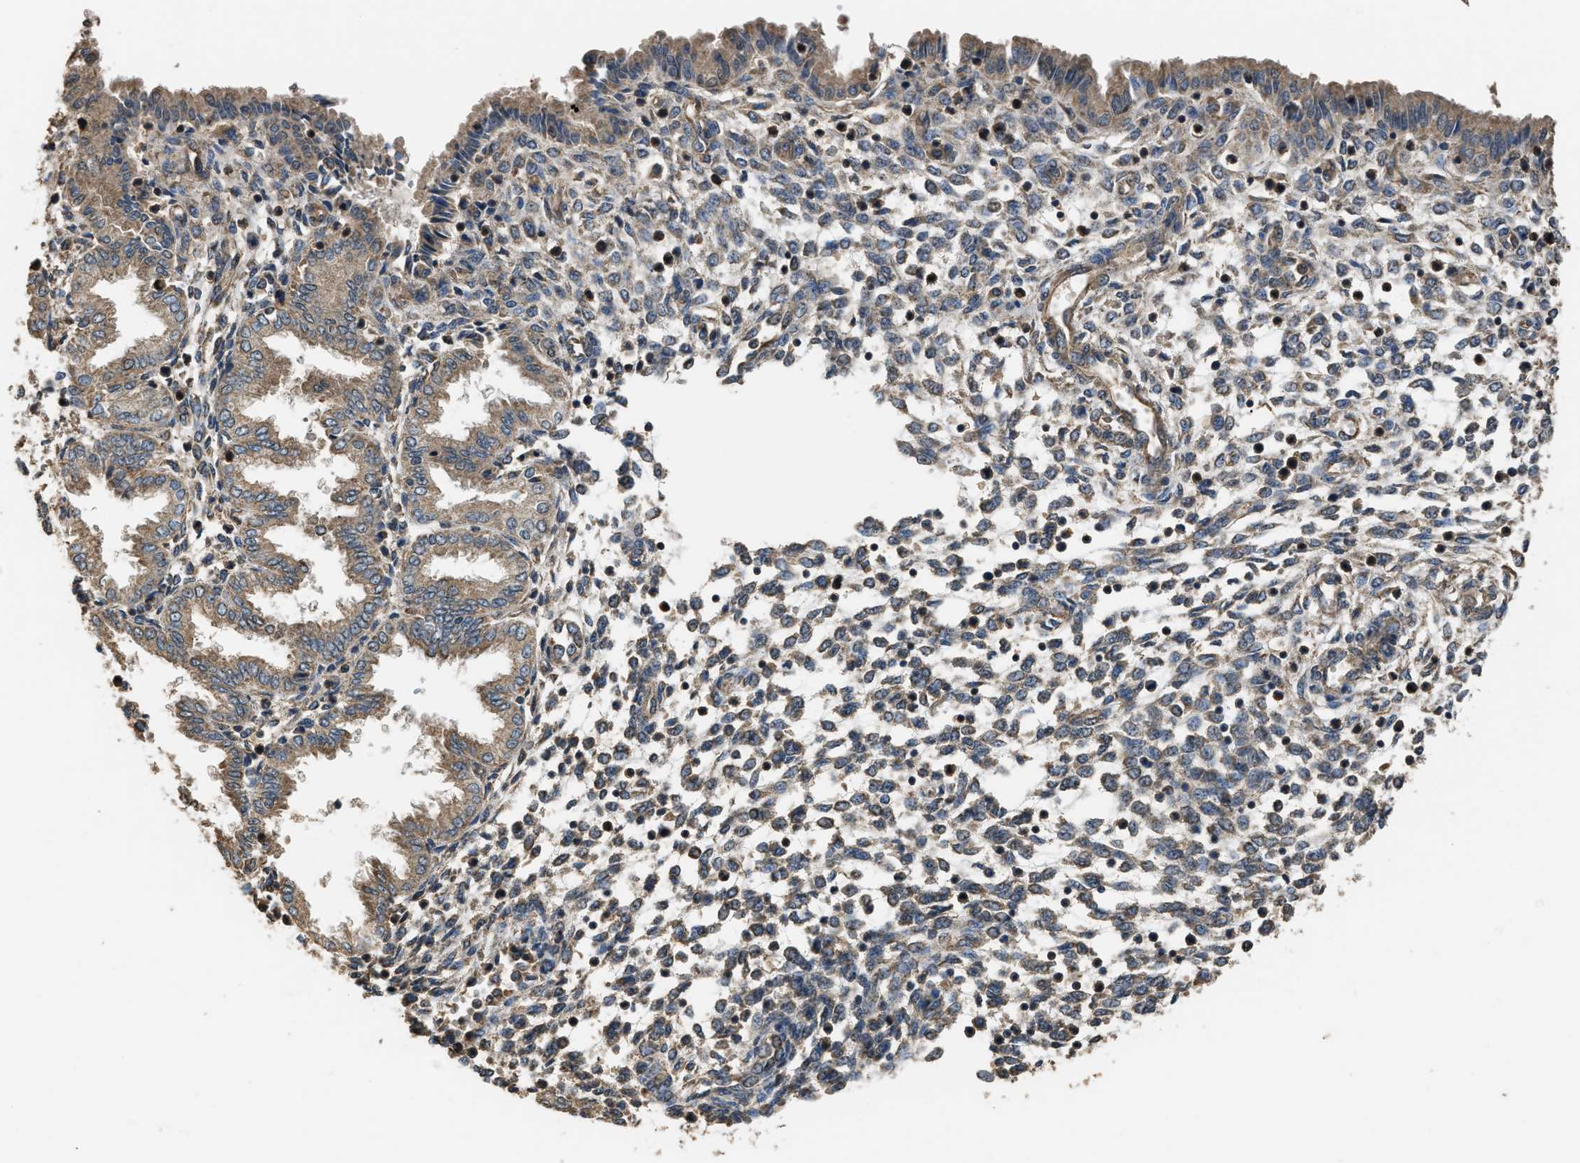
{"staining": {"intensity": "weak", "quantity": "25%-75%", "location": "cytoplasmic/membranous,nuclear"}, "tissue": "endometrium", "cell_type": "Cells in endometrial stroma", "image_type": "normal", "snomed": [{"axis": "morphology", "description": "Normal tissue, NOS"}, {"axis": "topography", "description": "Endometrium"}], "caption": "Endometrium was stained to show a protein in brown. There is low levels of weak cytoplasmic/membranous,nuclear staining in approximately 25%-75% of cells in endometrial stroma. (Stains: DAB in brown, nuclei in blue, Microscopy: brightfield microscopy at high magnification).", "gene": "DENND6B", "patient": {"sex": "female", "age": 33}}